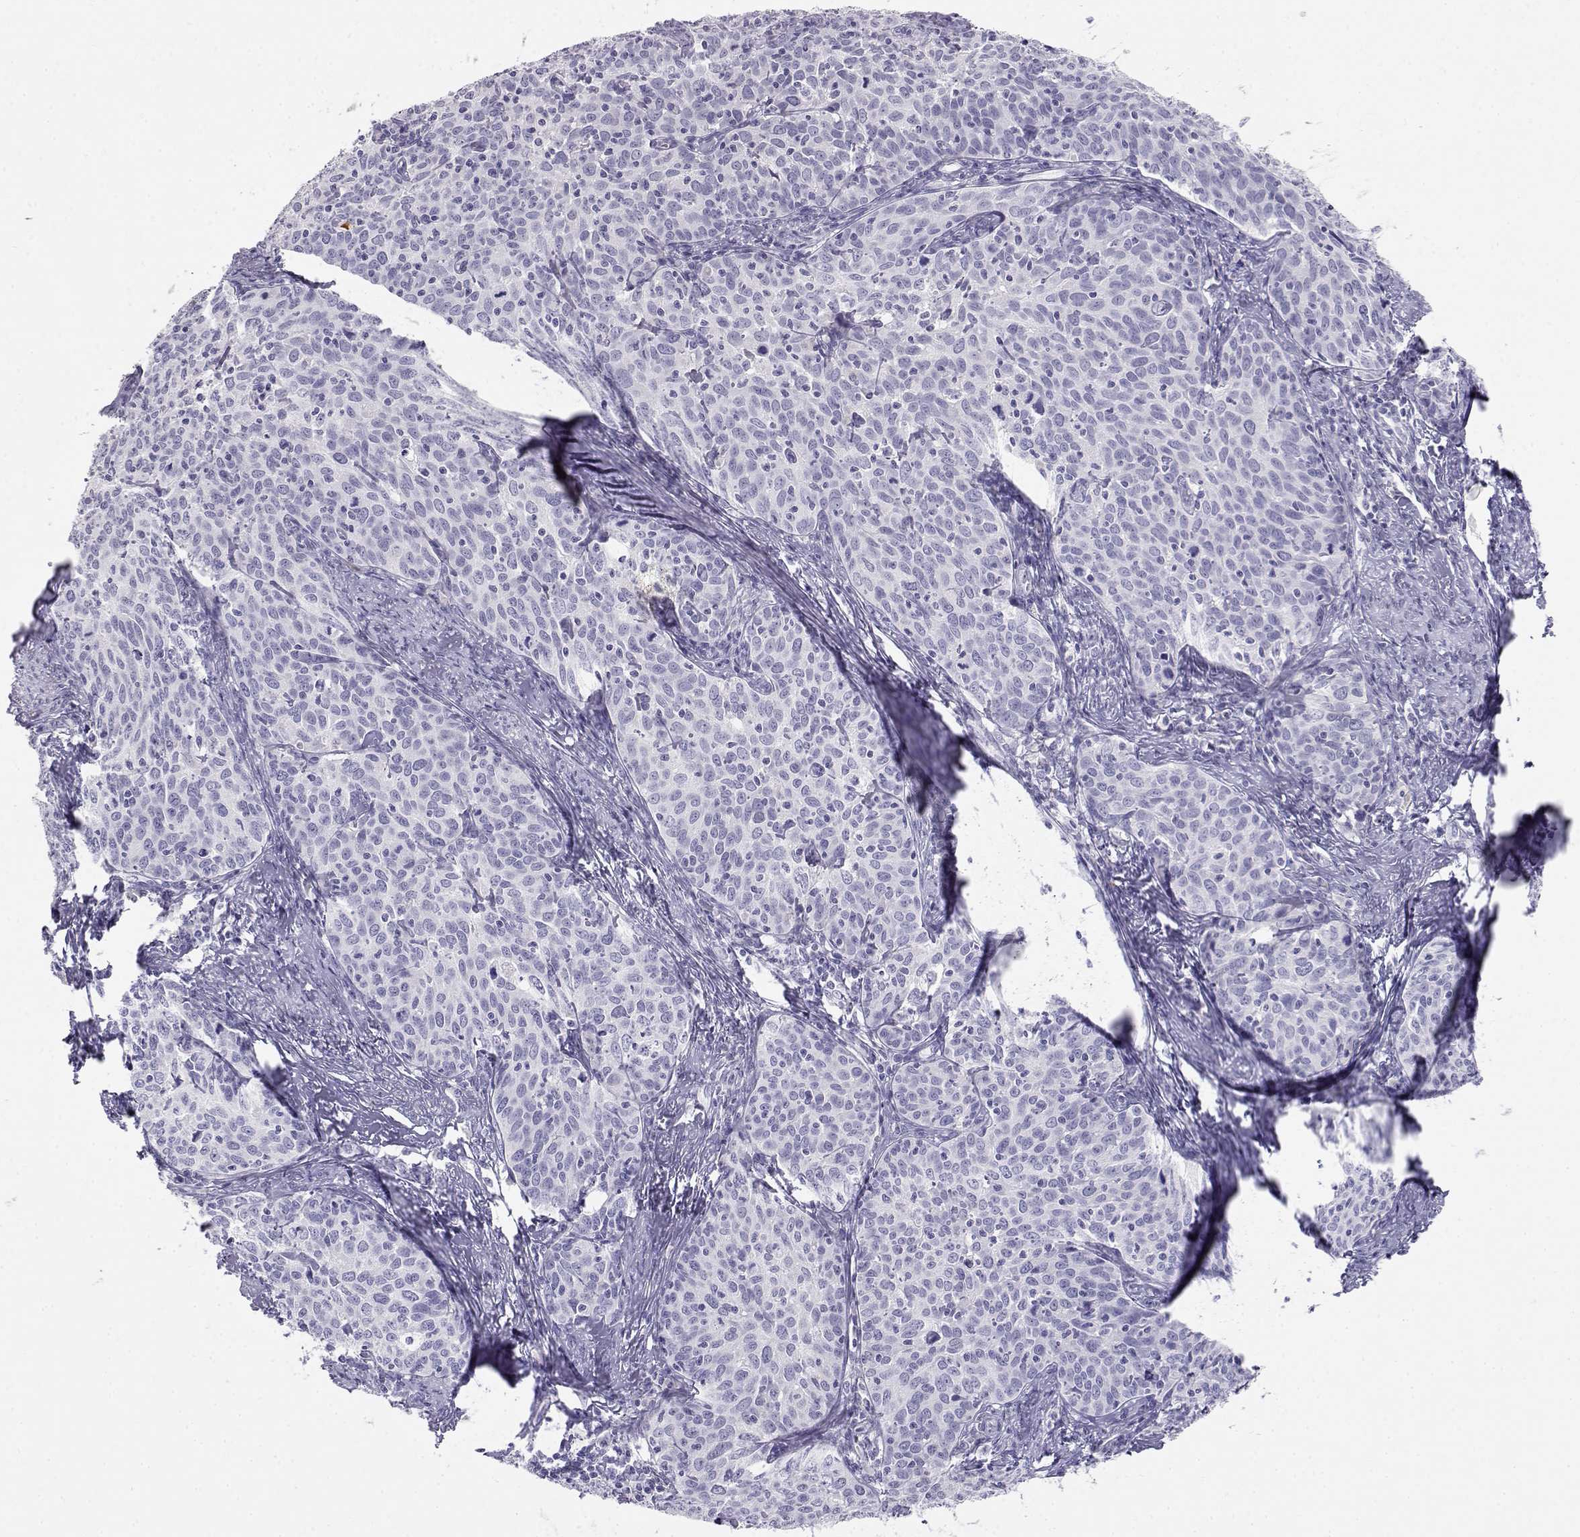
{"staining": {"intensity": "negative", "quantity": "none", "location": "none"}, "tissue": "cervical cancer", "cell_type": "Tumor cells", "image_type": "cancer", "snomed": [{"axis": "morphology", "description": "Squamous cell carcinoma, NOS"}, {"axis": "topography", "description": "Cervix"}], "caption": "Tumor cells are negative for protein expression in human squamous cell carcinoma (cervical).", "gene": "GPR174", "patient": {"sex": "female", "age": 62}}